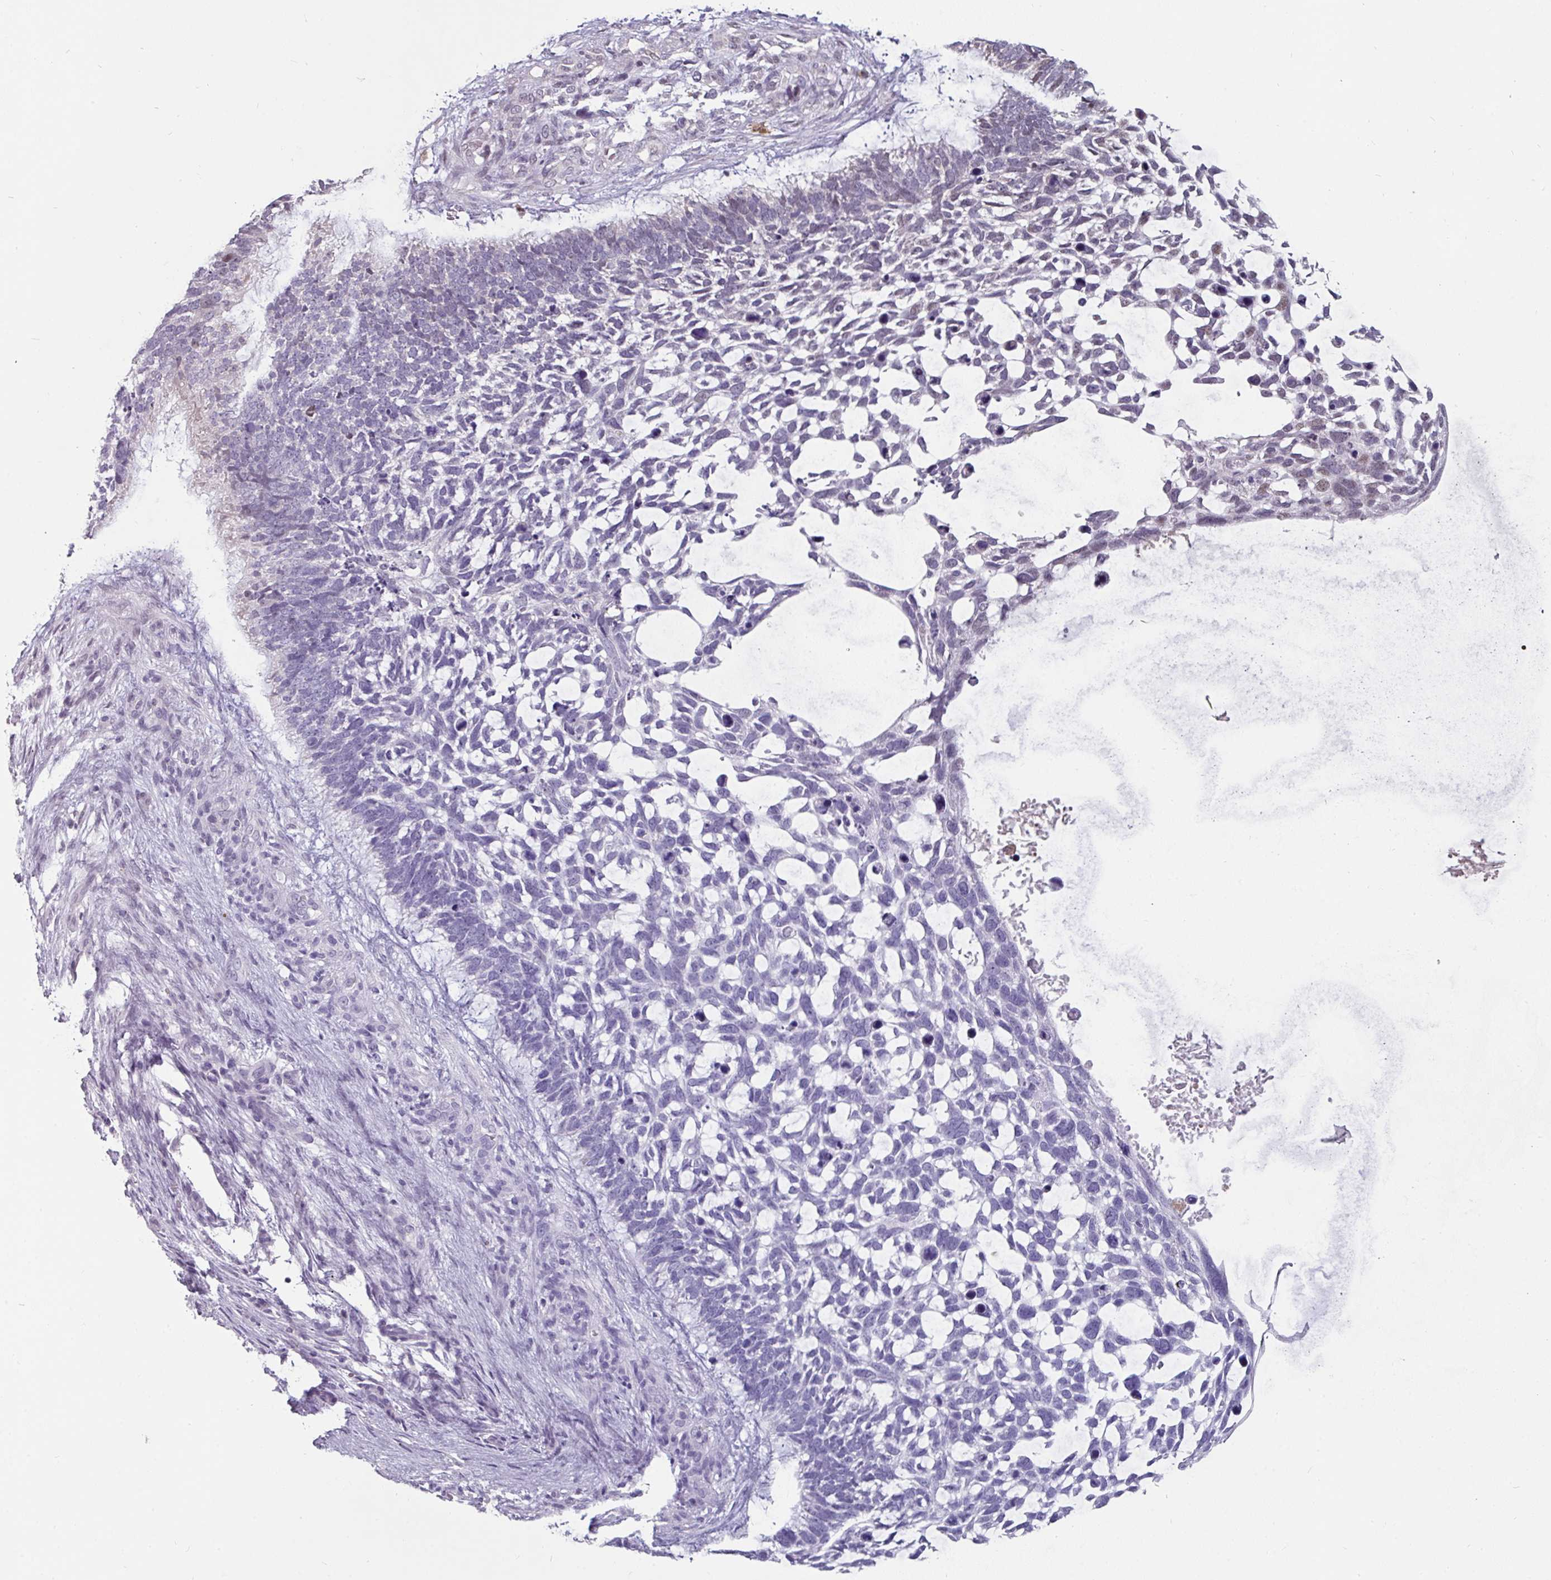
{"staining": {"intensity": "negative", "quantity": "none", "location": "none"}, "tissue": "skin cancer", "cell_type": "Tumor cells", "image_type": "cancer", "snomed": [{"axis": "morphology", "description": "Basal cell carcinoma"}, {"axis": "topography", "description": "Skin"}], "caption": "The image shows no staining of tumor cells in basal cell carcinoma (skin).", "gene": "SWSAP1", "patient": {"sex": "male", "age": 88}}